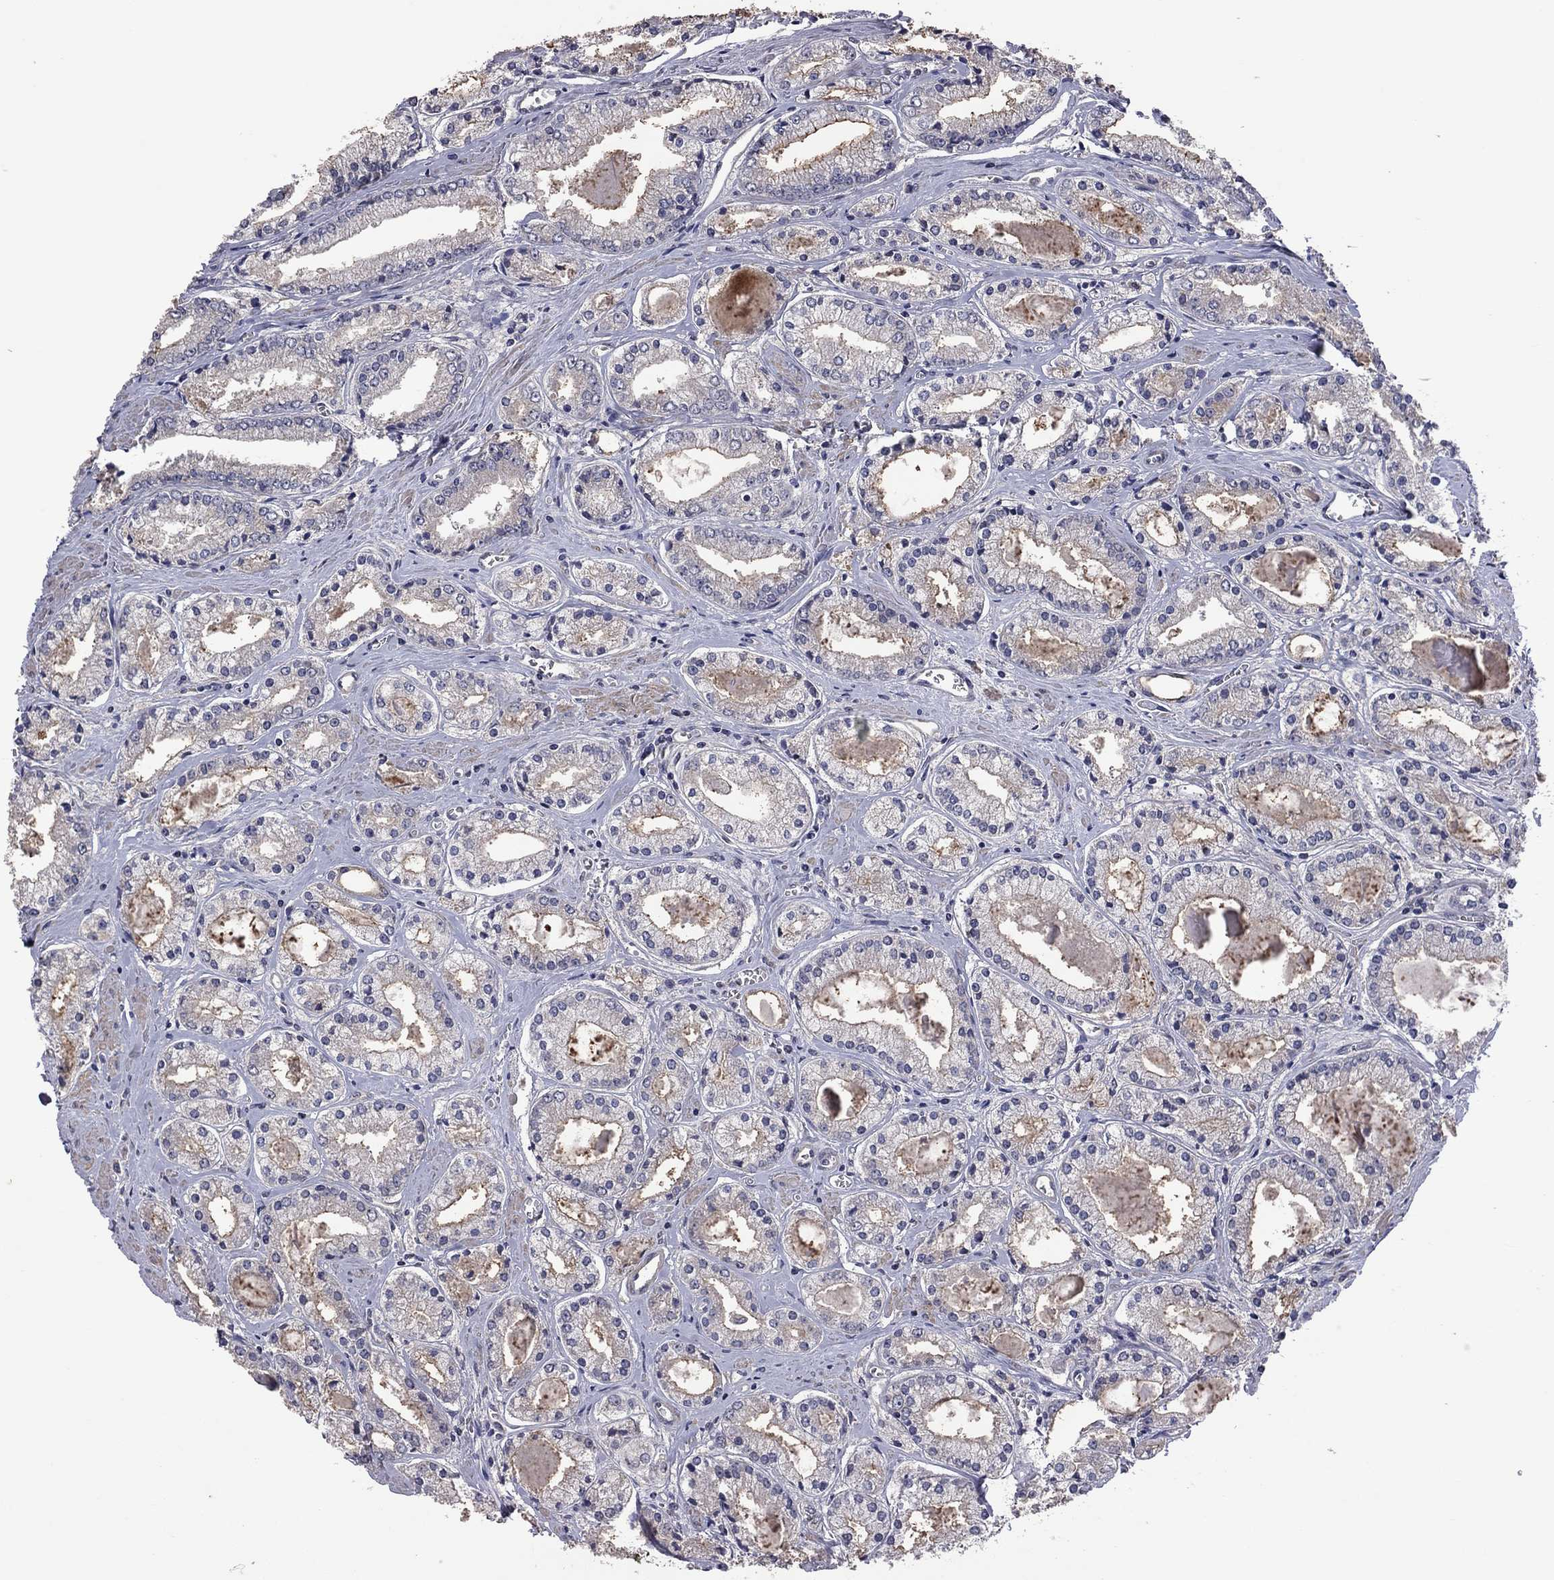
{"staining": {"intensity": "weak", "quantity": "25%-75%", "location": "cytoplasmic/membranous"}, "tissue": "prostate cancer", "cell_type": "Tumor cells", "image_type": "cancer", "snomed": [{"axis": "morphology", "description": "Adenocarcinoma, NOS"}, {"axis": "topography", "description": "Prostate"}], "caption": "Immunohistochemistry (IHC) (DAB) staining of adenocarcinoma (prostate) demonstrates weak cytoplasmic/membranous protein positivity in about 25%-75% of tumor cells.", "gene": "TSNARE1", "patient": {"sex": "male", "age": 72}}